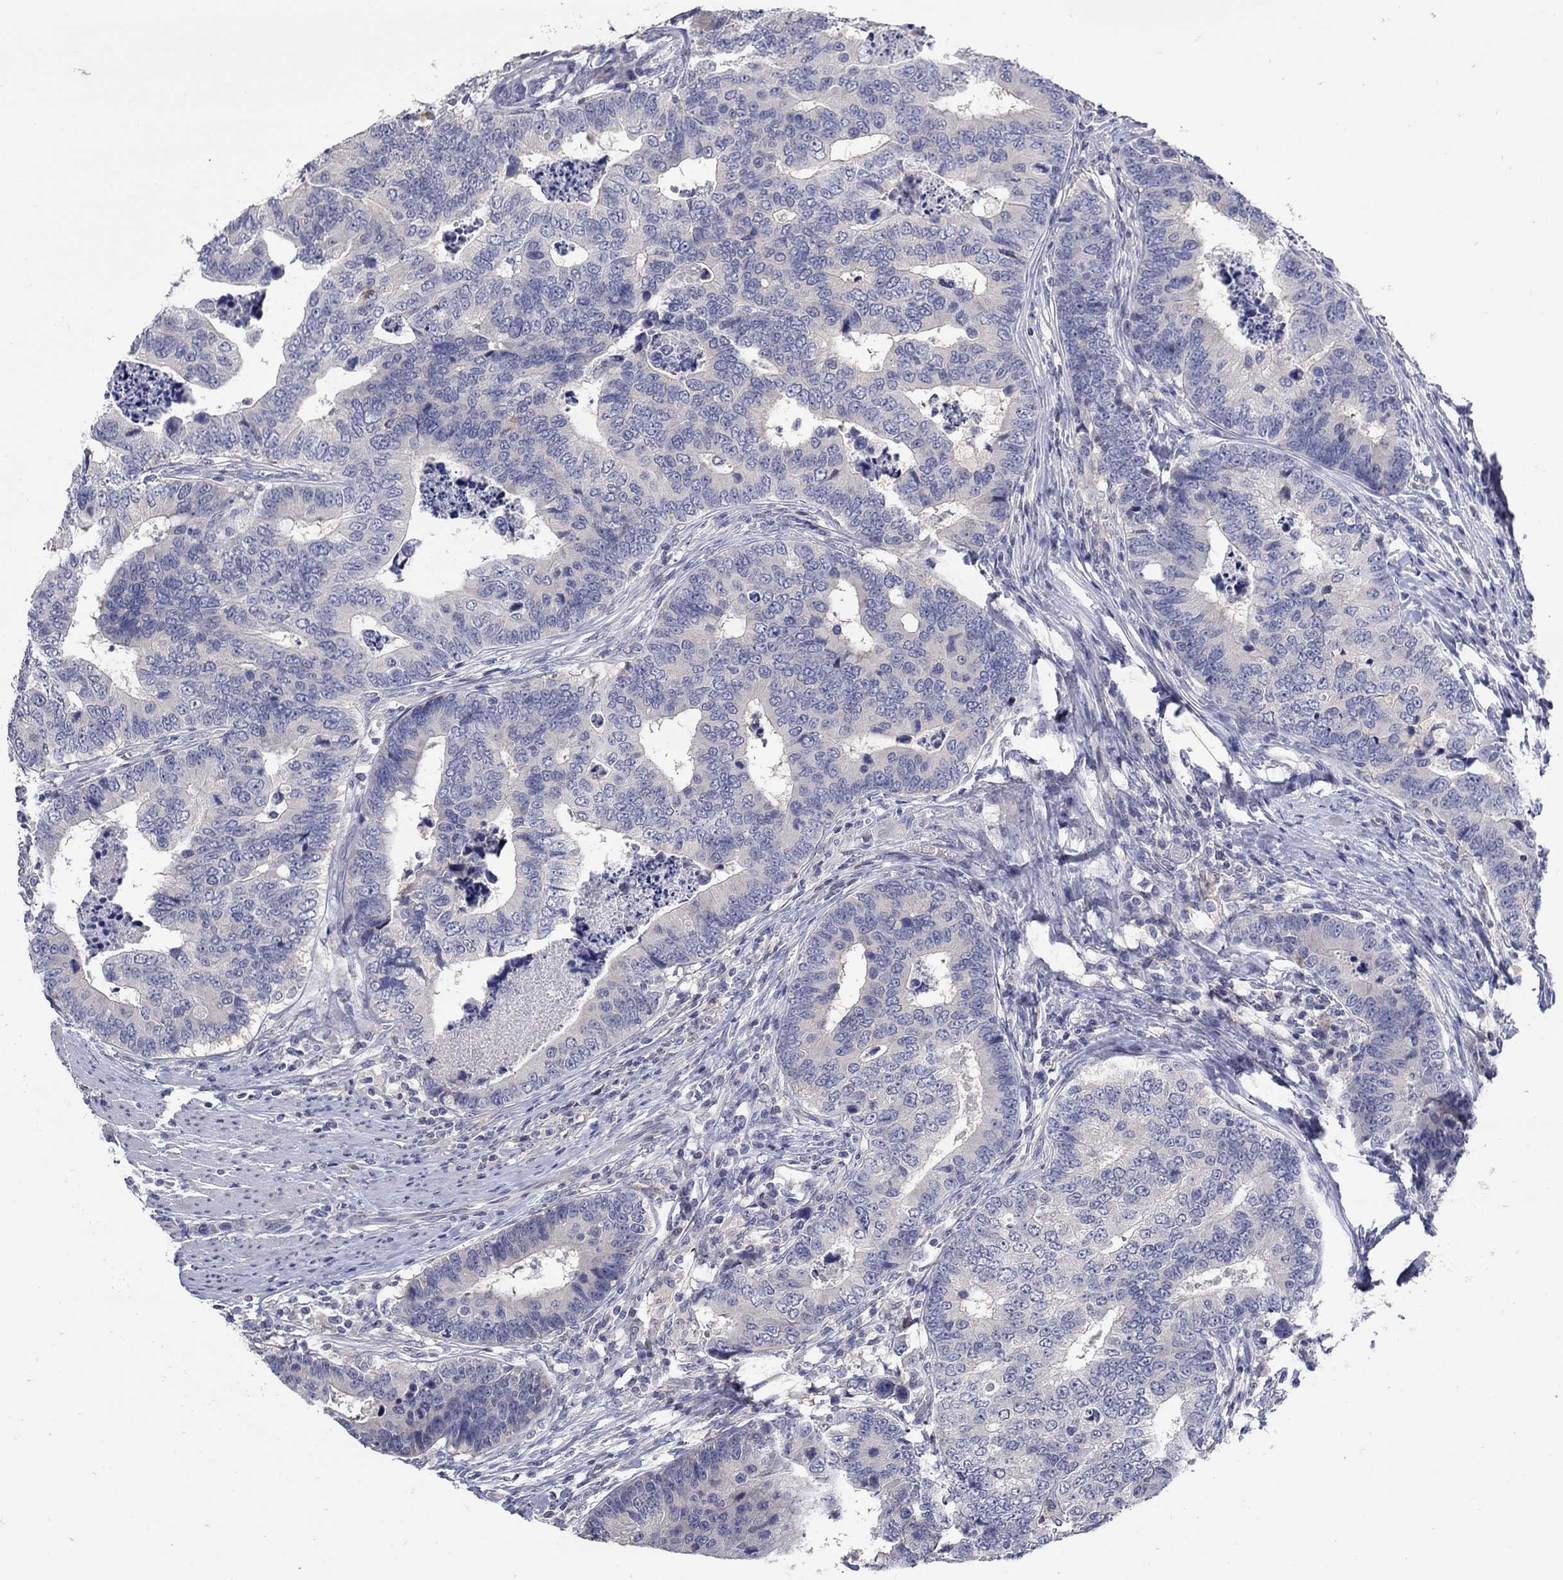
{"staining": {"intensity": "negative", "quantity": "none", "location": "none"}, "tissue": "colorectal cancer", "cell_type": "Tumor cells", "image_type": "cancer", "snomed": [{"axis": "morphology", "description": "Adenocarcinoma, NOS"}, {"axis": "topography", "description": "Colon"}], "caption": "DAB (3,3'-diaminobenzidine) immunohistochemical staining of human colorectal cancer exhibits no significant staining in tumor cells. (Stains: DAB immunohistochemistry with hematoxylin counter stain, Microscopy: brightfield microscopy at high magnification).", "gene": "CETN1", "patient": {"sex": "female", "age": 72}}